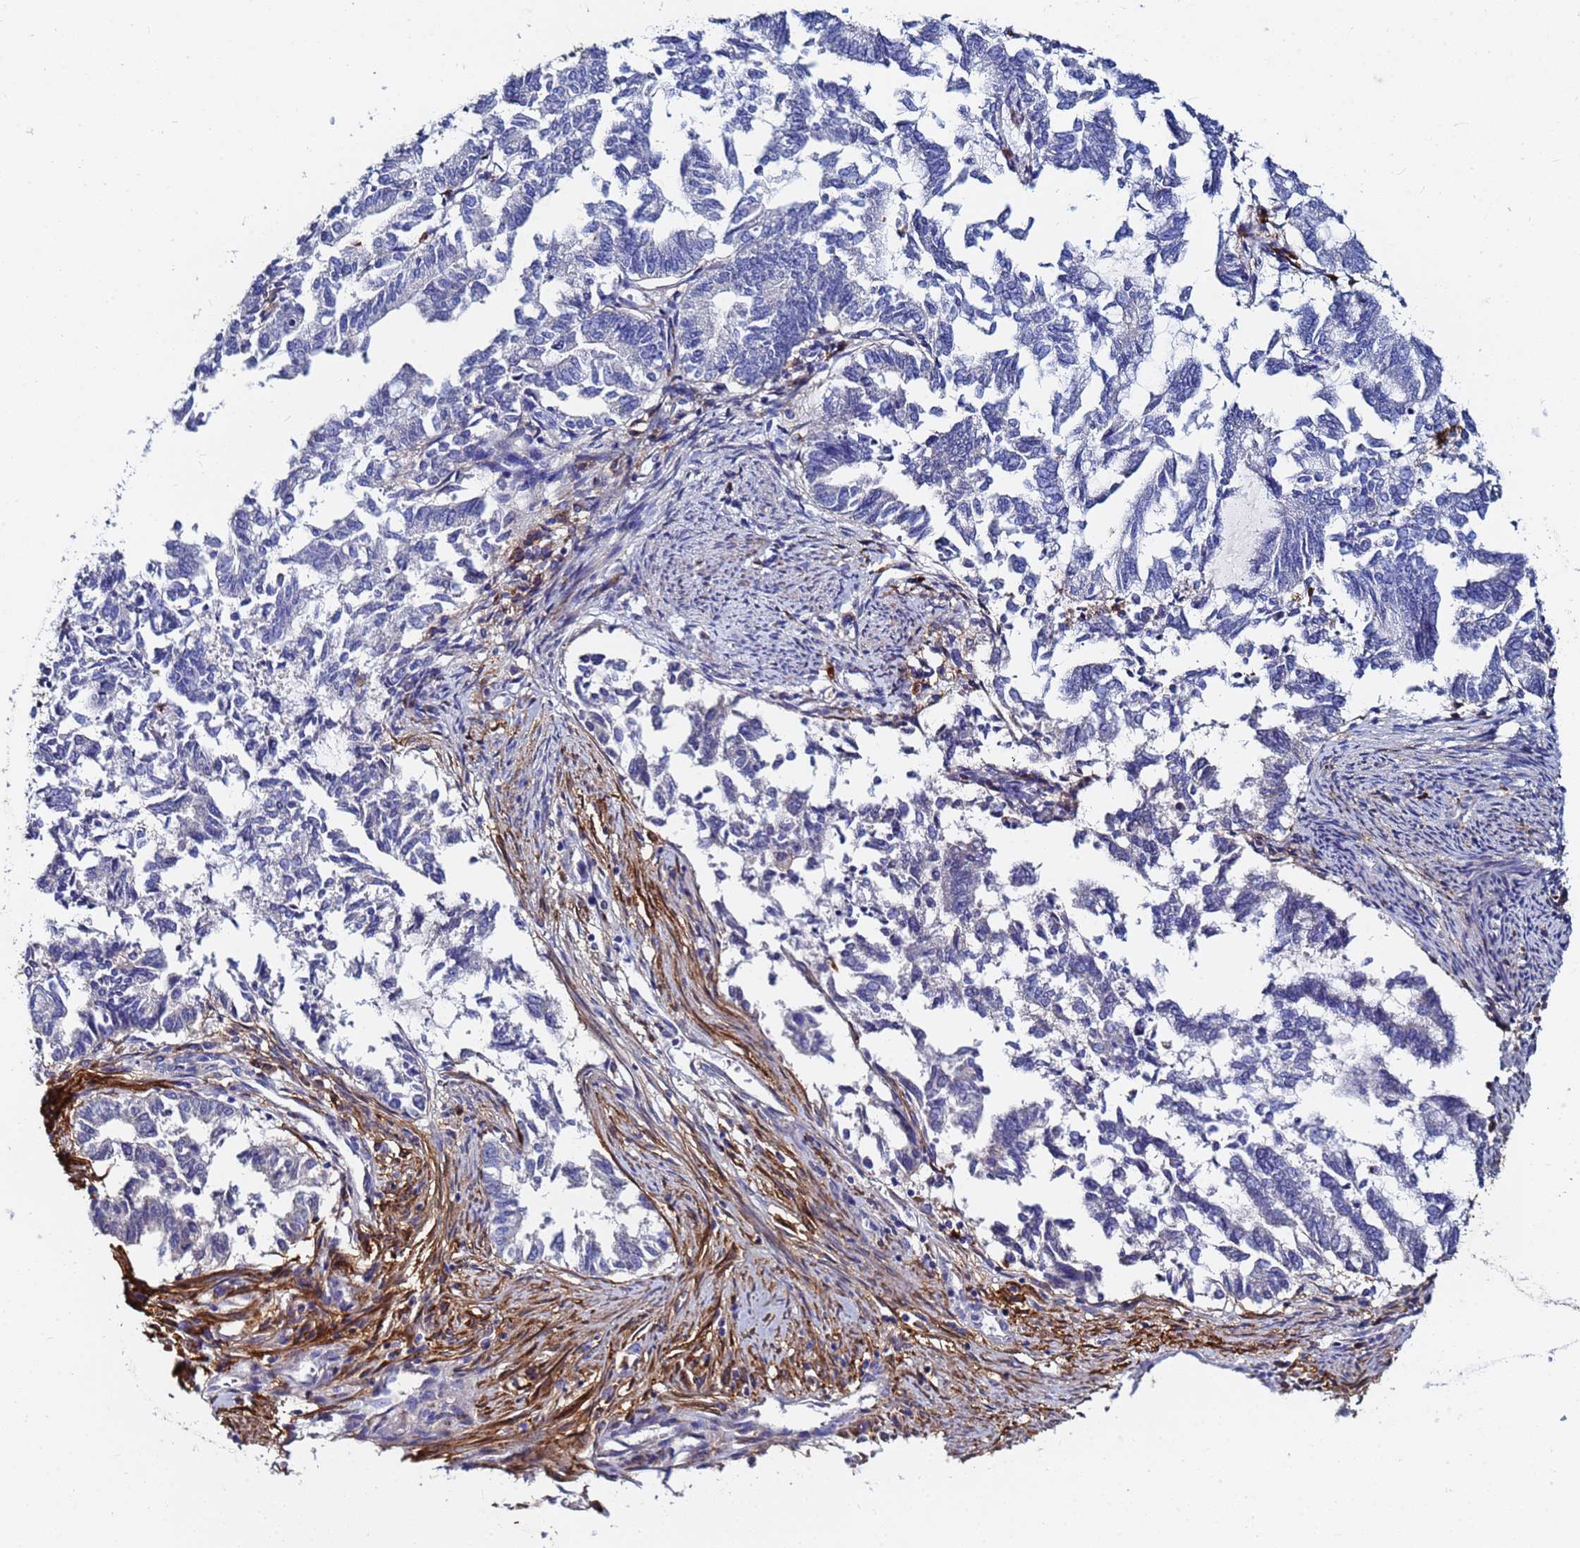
{"staining": {"intensity": "negative", "quantity": "none", "location": "none"}, "tissue": "endometrial cancer", "cell_type": "Tumor cells", "image_type": "cancer", "snomed": [{"axis": "morphology", "description": "Adenocarcinoma, NOS"}, {"axis": "topography", "description": "Endometrium"}], "caption": "There is no significant positivity in tumor cells of adenocarcinoma (endometrial).", "gene": "BASP1", "patient": {"sex": "female", "age": 79}}